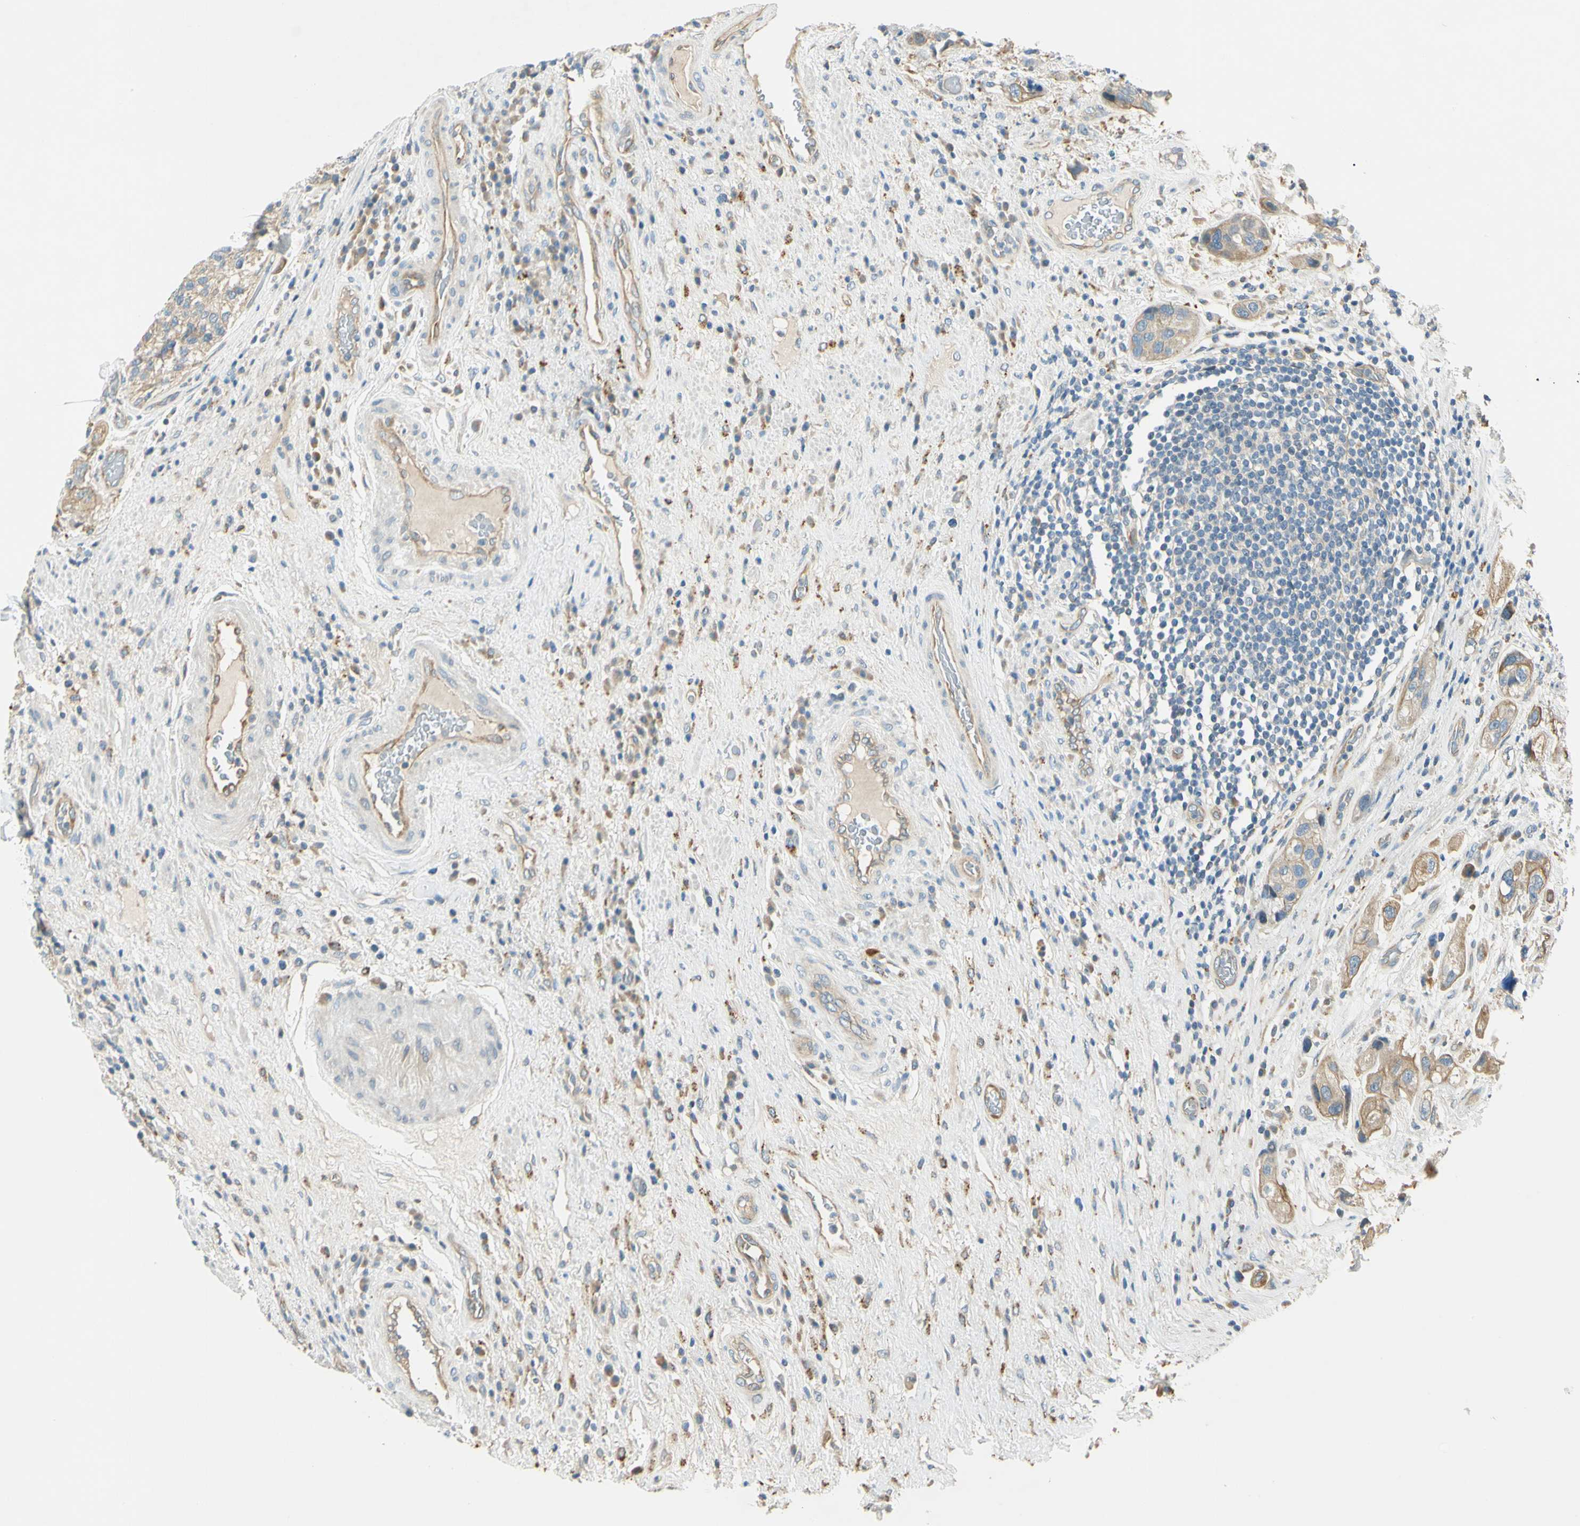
{"staining": {"intensity": "moderate", "quantity": "25%-75%", "location": "cytoplasmic/membranous"}, "tissue": "urothelial cancer", "cell_type": "Tumor cells", "image_type": "cancer", "snomed": [{"axis": "morphology", "description": "Urothelial carcinoma, High grade"}, {"axis": "topography", "description": "Urinary bladder"}], "caption": "Immunohistochemical staining of human urothelial cancer displays moderate cytoplasmic/membranous protein positivity in about 25%-75% of tumor cells.", "gene": "LAMA3", "patient": {"sex": "female", "age": 64}}